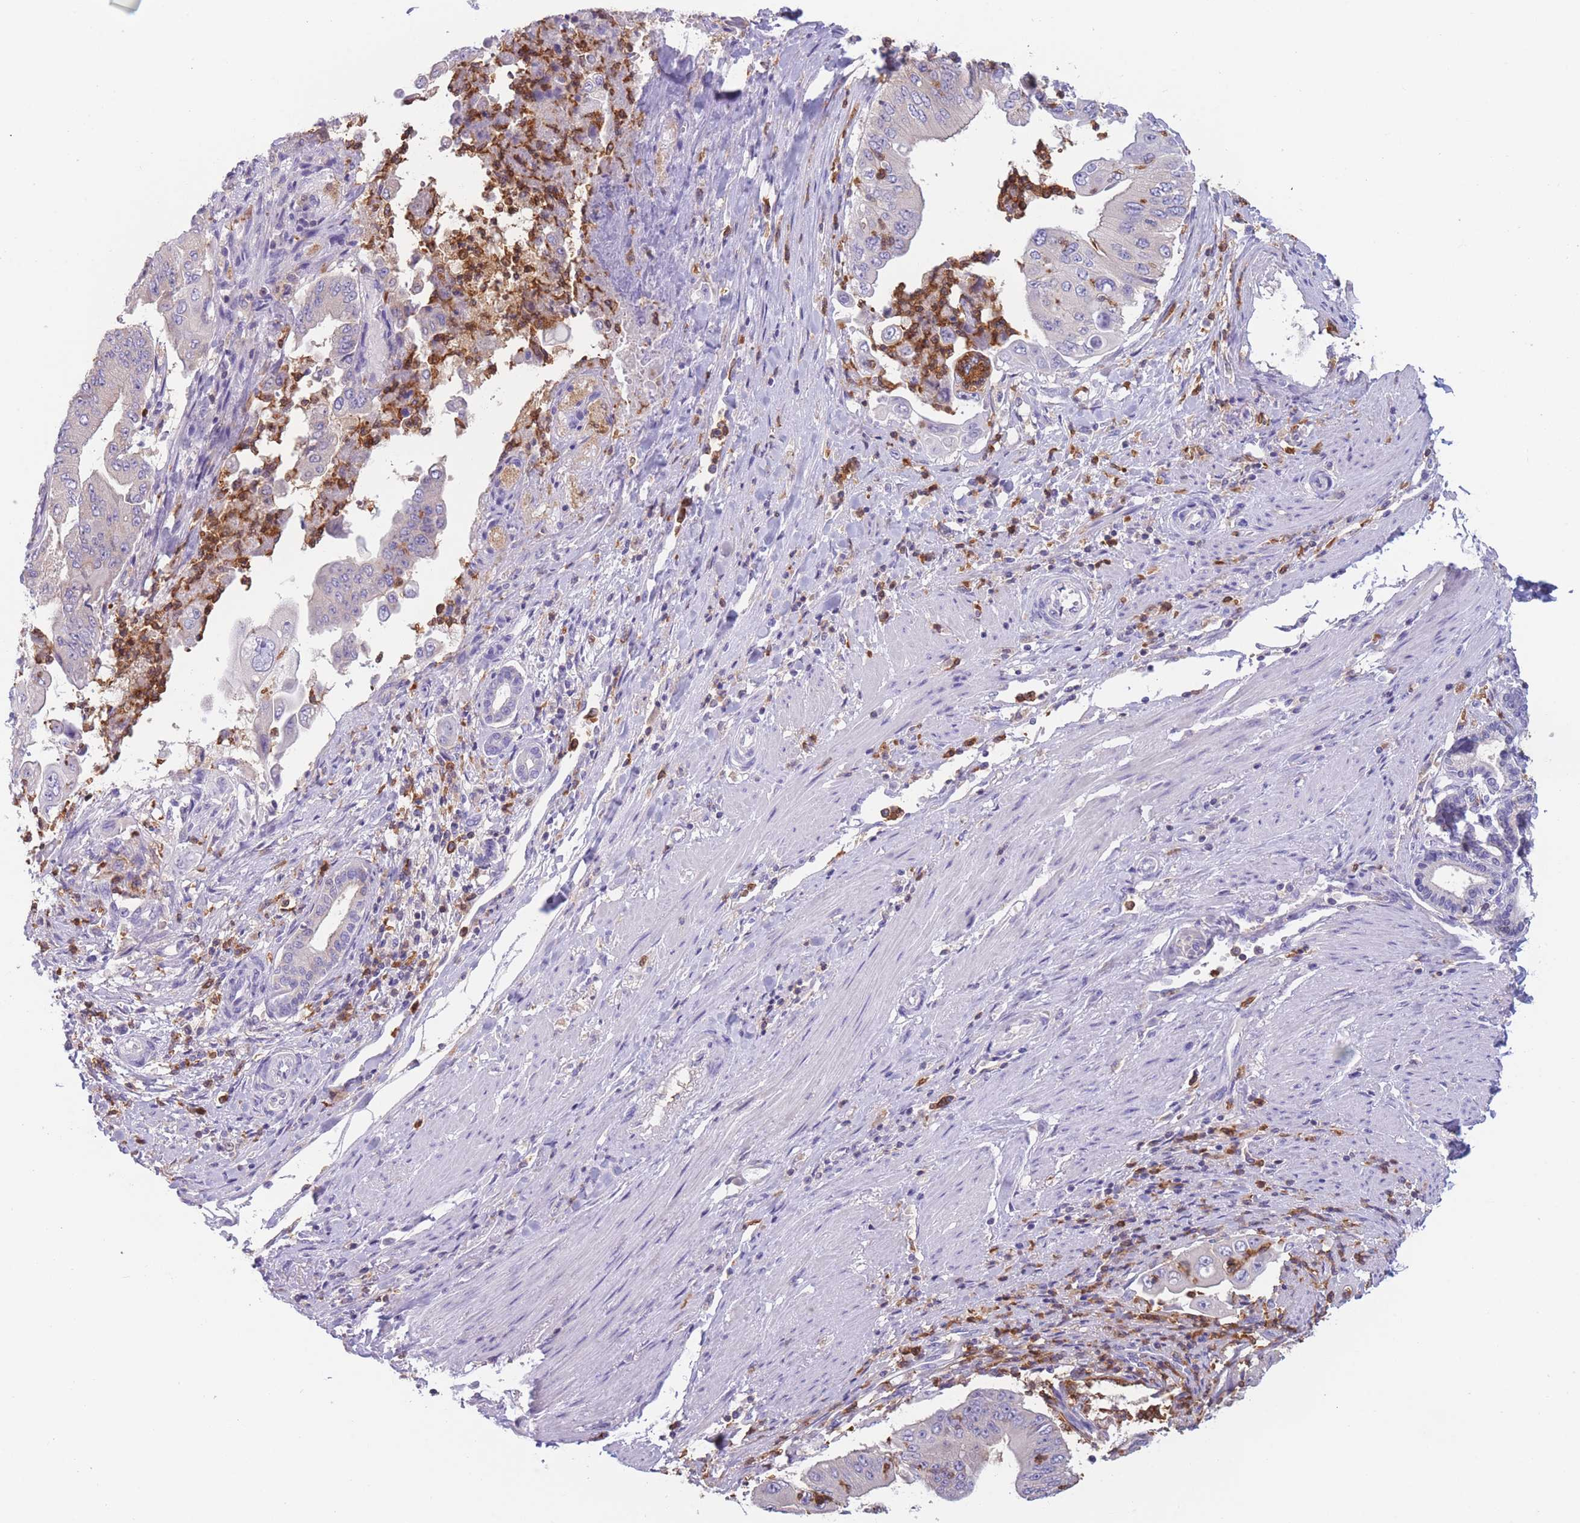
{"staining": {"intensity": "negative", "quantity": "none", "location": "none"}, "tissue": "pancreatic cancer", "cell_type": "Tumor cells", "image_type": "cancer", "snomed": [{"axis": "morphology", "description": "Adenocarcinoma, NOS"}, {"axis": "topography", "description": "Pancreas"}], "caption": "The photomicrograph exhibits no significant staining in tumor cells of pancreatic adenocarcinoma.", "gene": "ST3GAL4", "patient": {"sex": "female", "age": 77}}